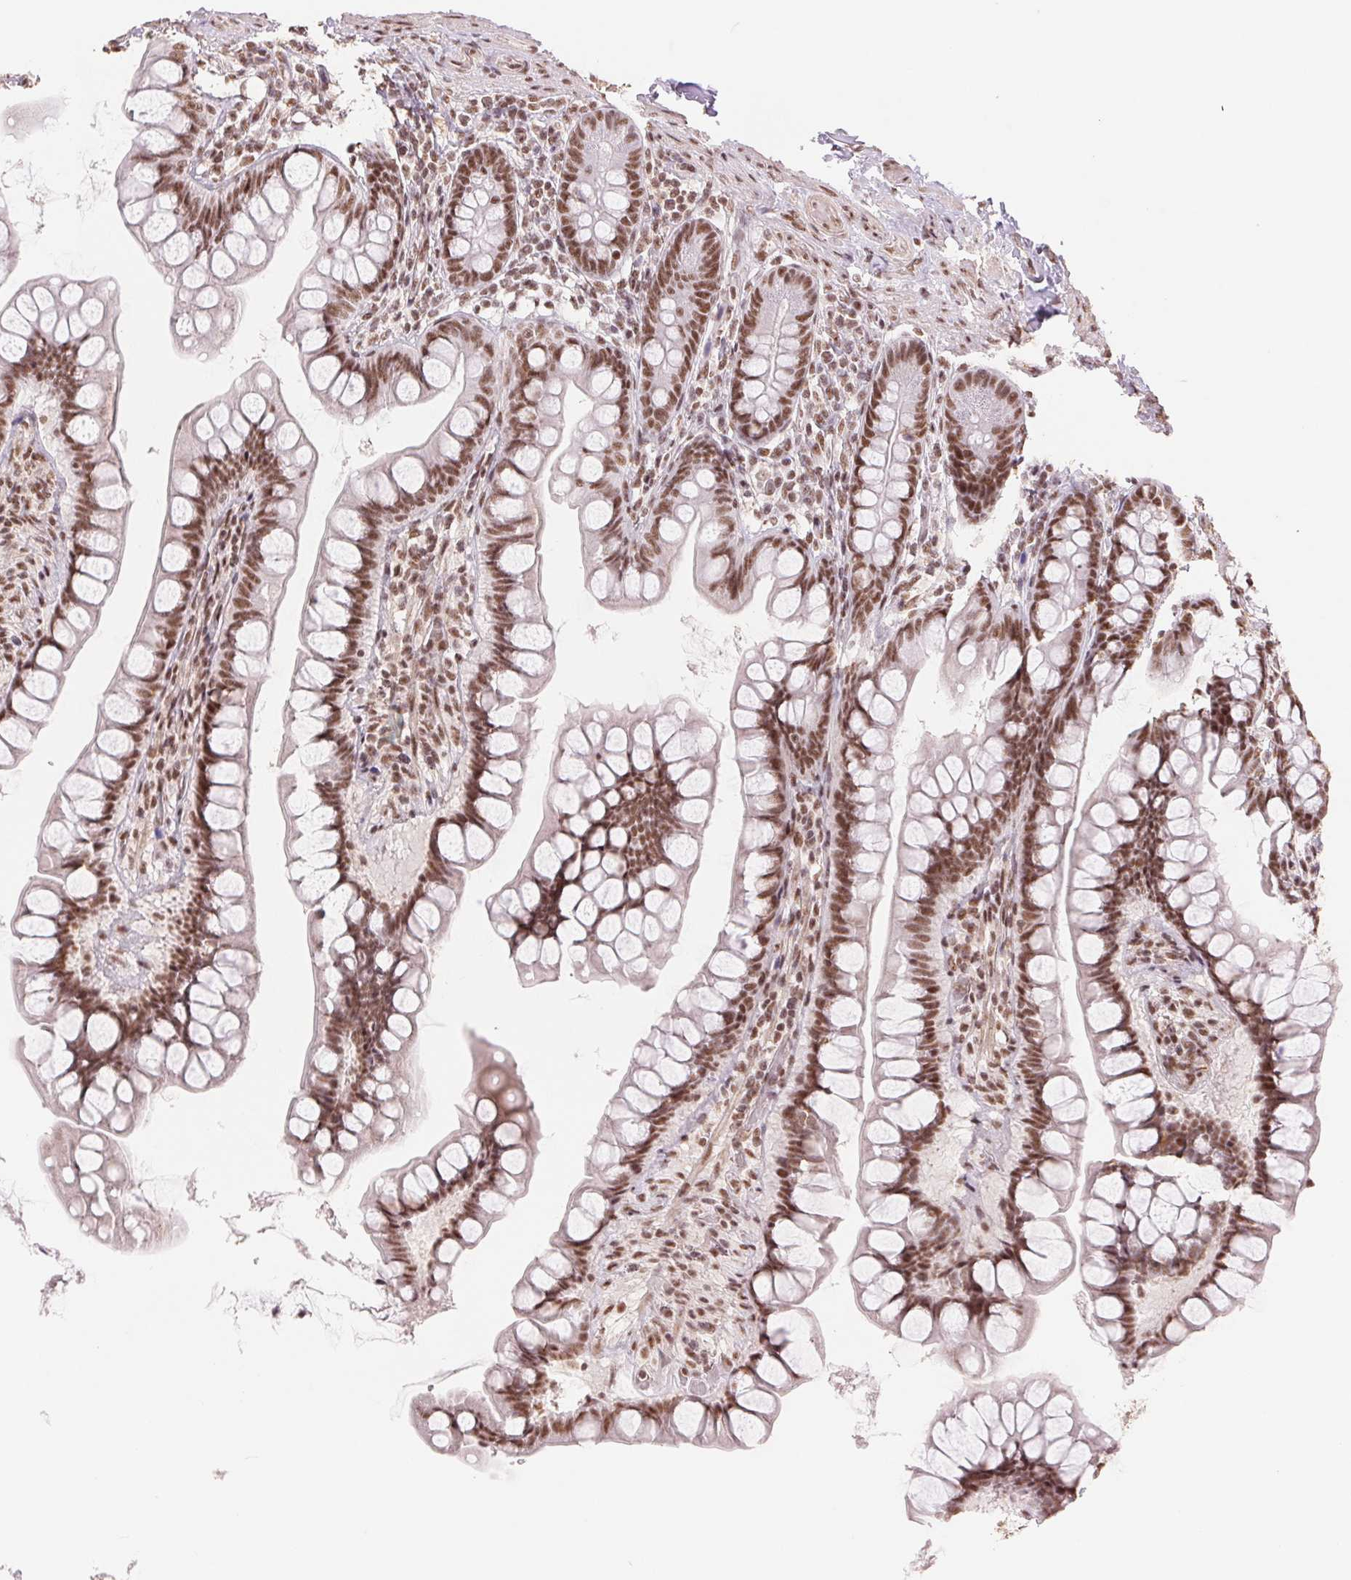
{"staining": {"intensity": "moderate", "quantity": ">75%", "location": "nuclear"}, "tissue": "small intestine", "cell_type": "Glandular cells", "image_type": "normal", "snomed": [{"axis": "morphology", "description": "Normal tissue, NOS"}, {"axis": "topography", "description": "Small intestine"}], "caption": "Immunohistochemical staining of unremarkable human small intestine displays medium levels of moderate nuclear positivity in approximately >75% of glandular cells. (brown staining indicates protein expression, while blue staining denotes nuclei).", "gene": "SREK1", "patient": {"sex": "male", "age": 70}}